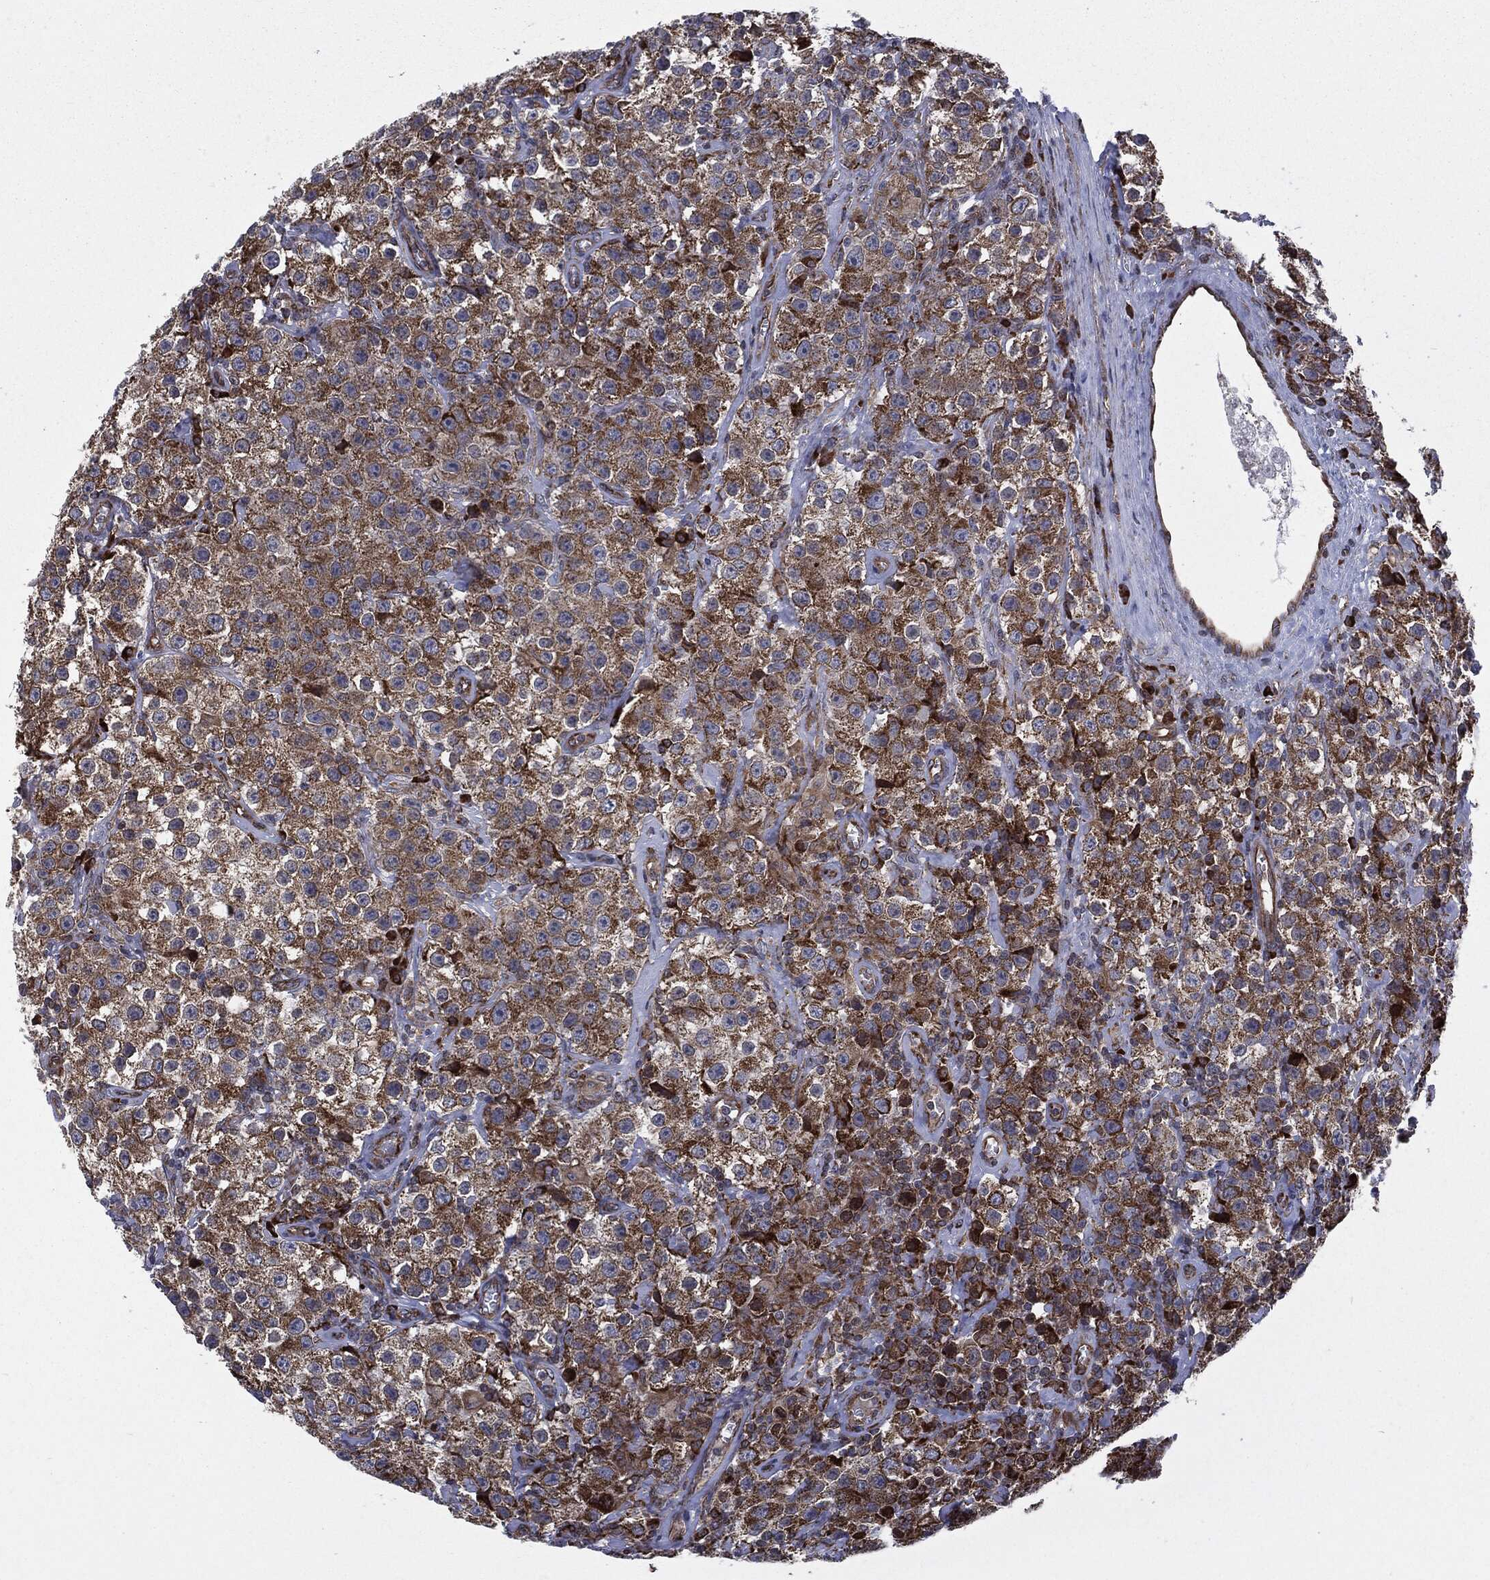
{"staining": {"intensity": "strong", "quantity": ">75%", "location": "cytoplasmic/membranous"}, "tissue": "testis cancer", "cell_type": "Tumor cells", "image_type": "cancer", "snomed": [{"axis": "morphology", "description": "Seminoma, NOS"}, {"axis": "topography", "description": "Testis"}], "caption": "Immunohistochemistry of testis cancer shows high levels of strong cytoplasmic/membranous positivity in about >75% of tumor cells.", "gene": "CYLD", "patient": {"sex": "male", "age": 52}}